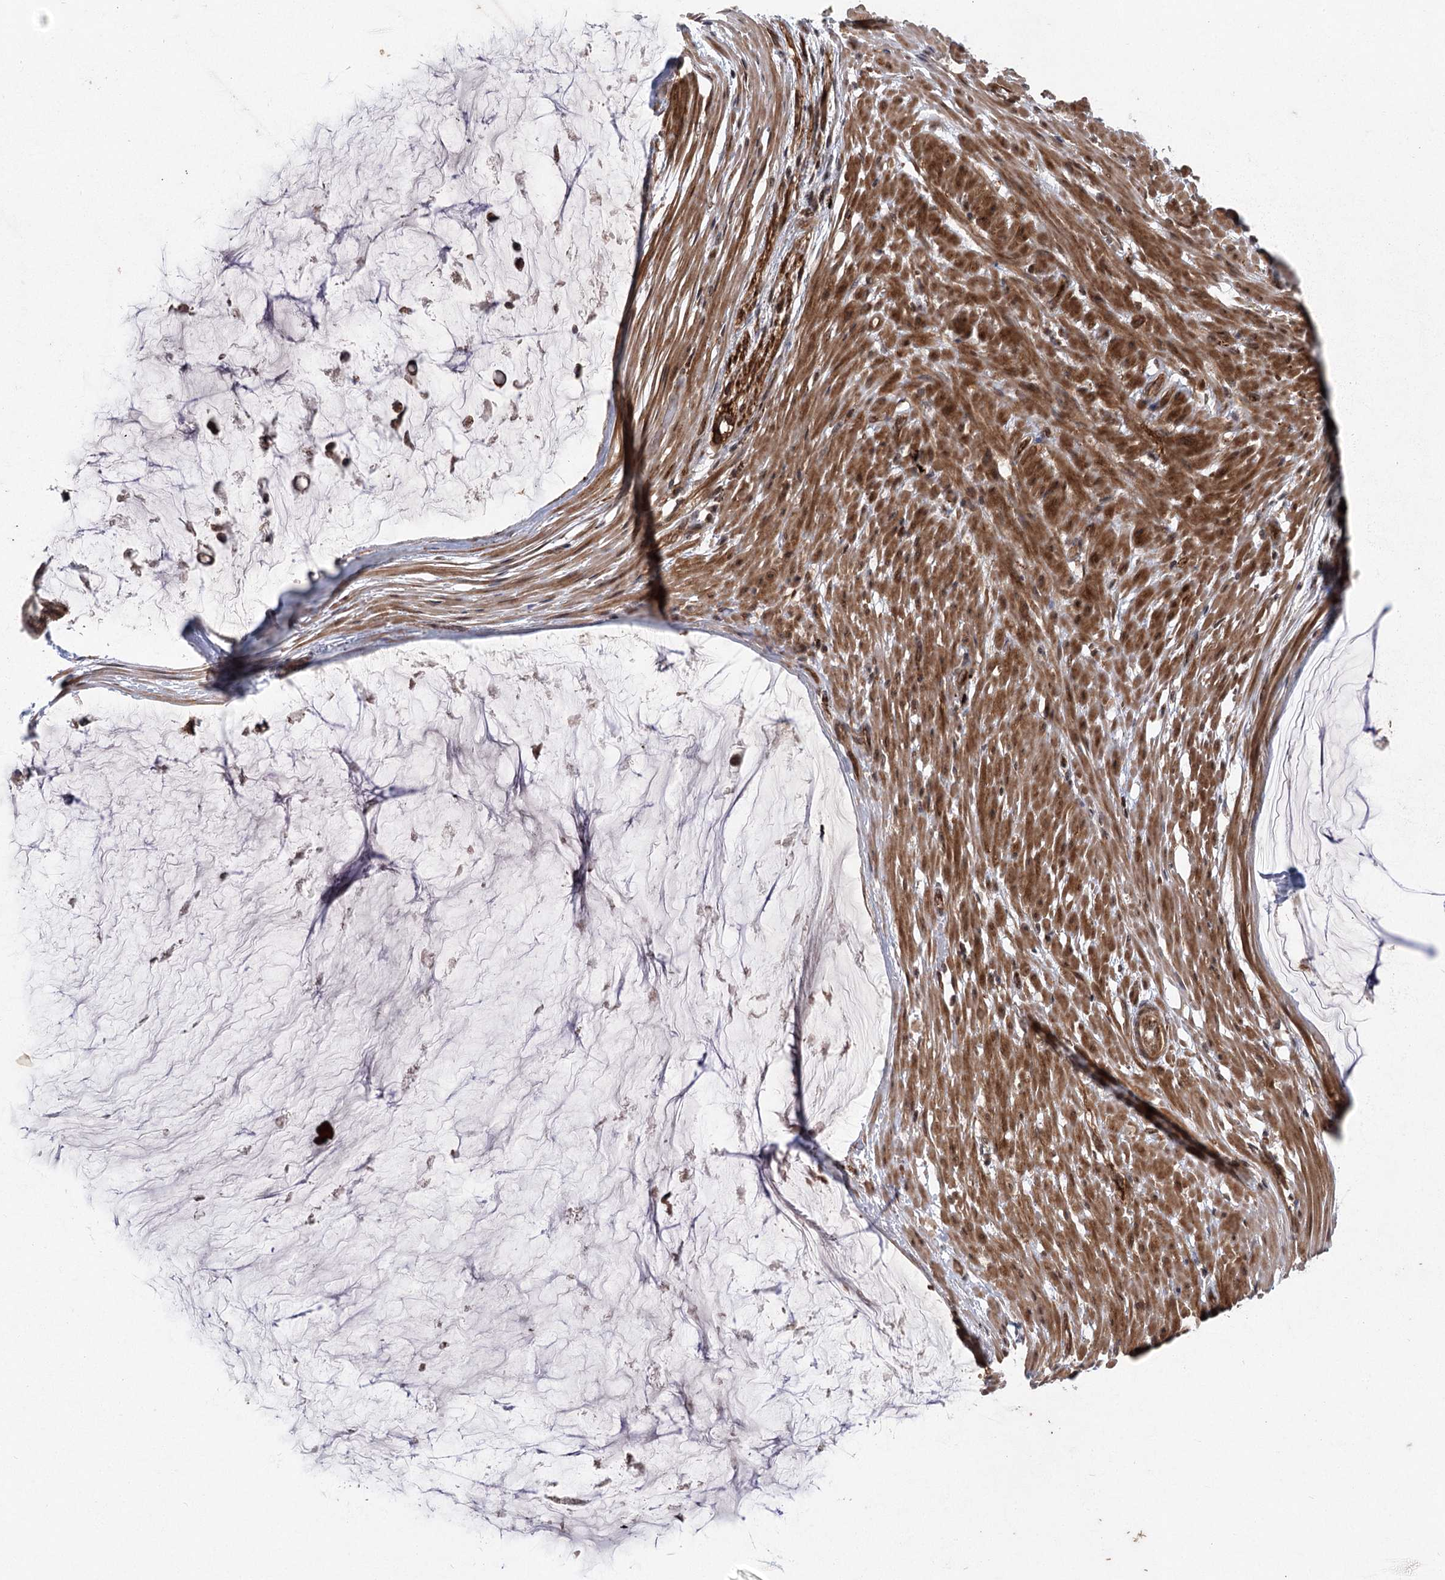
{"staining": {"intensity": "moderate", "quantity": ">75%", "location": "cytoplasmic/membranous"}, "tissue": "ovarian cancer", "cell_type": "Tumor cells", "image_type": "cancer", "snomed": [{"axis": "morphology", "description": "Cystadenocarcinoma, mucinous, NOS"}, {"axis": "topography", "description": "Ovary"}], "caption": "Immunohistochemistry (IHC) (DAB (3,3'-diaminobenzidine)) staining of human ovarian mucinous cystadenocarcinoma demonstrates moderate cytoplasmic/membranous protein staining in approximately >75% of tumor cells. (DAB (3,3'-diaminobenzidine) = brown stain, brightfield microscopy at high magnification).", "gene": "METTL24", "patient": {"sex": "female", "age": 39}}